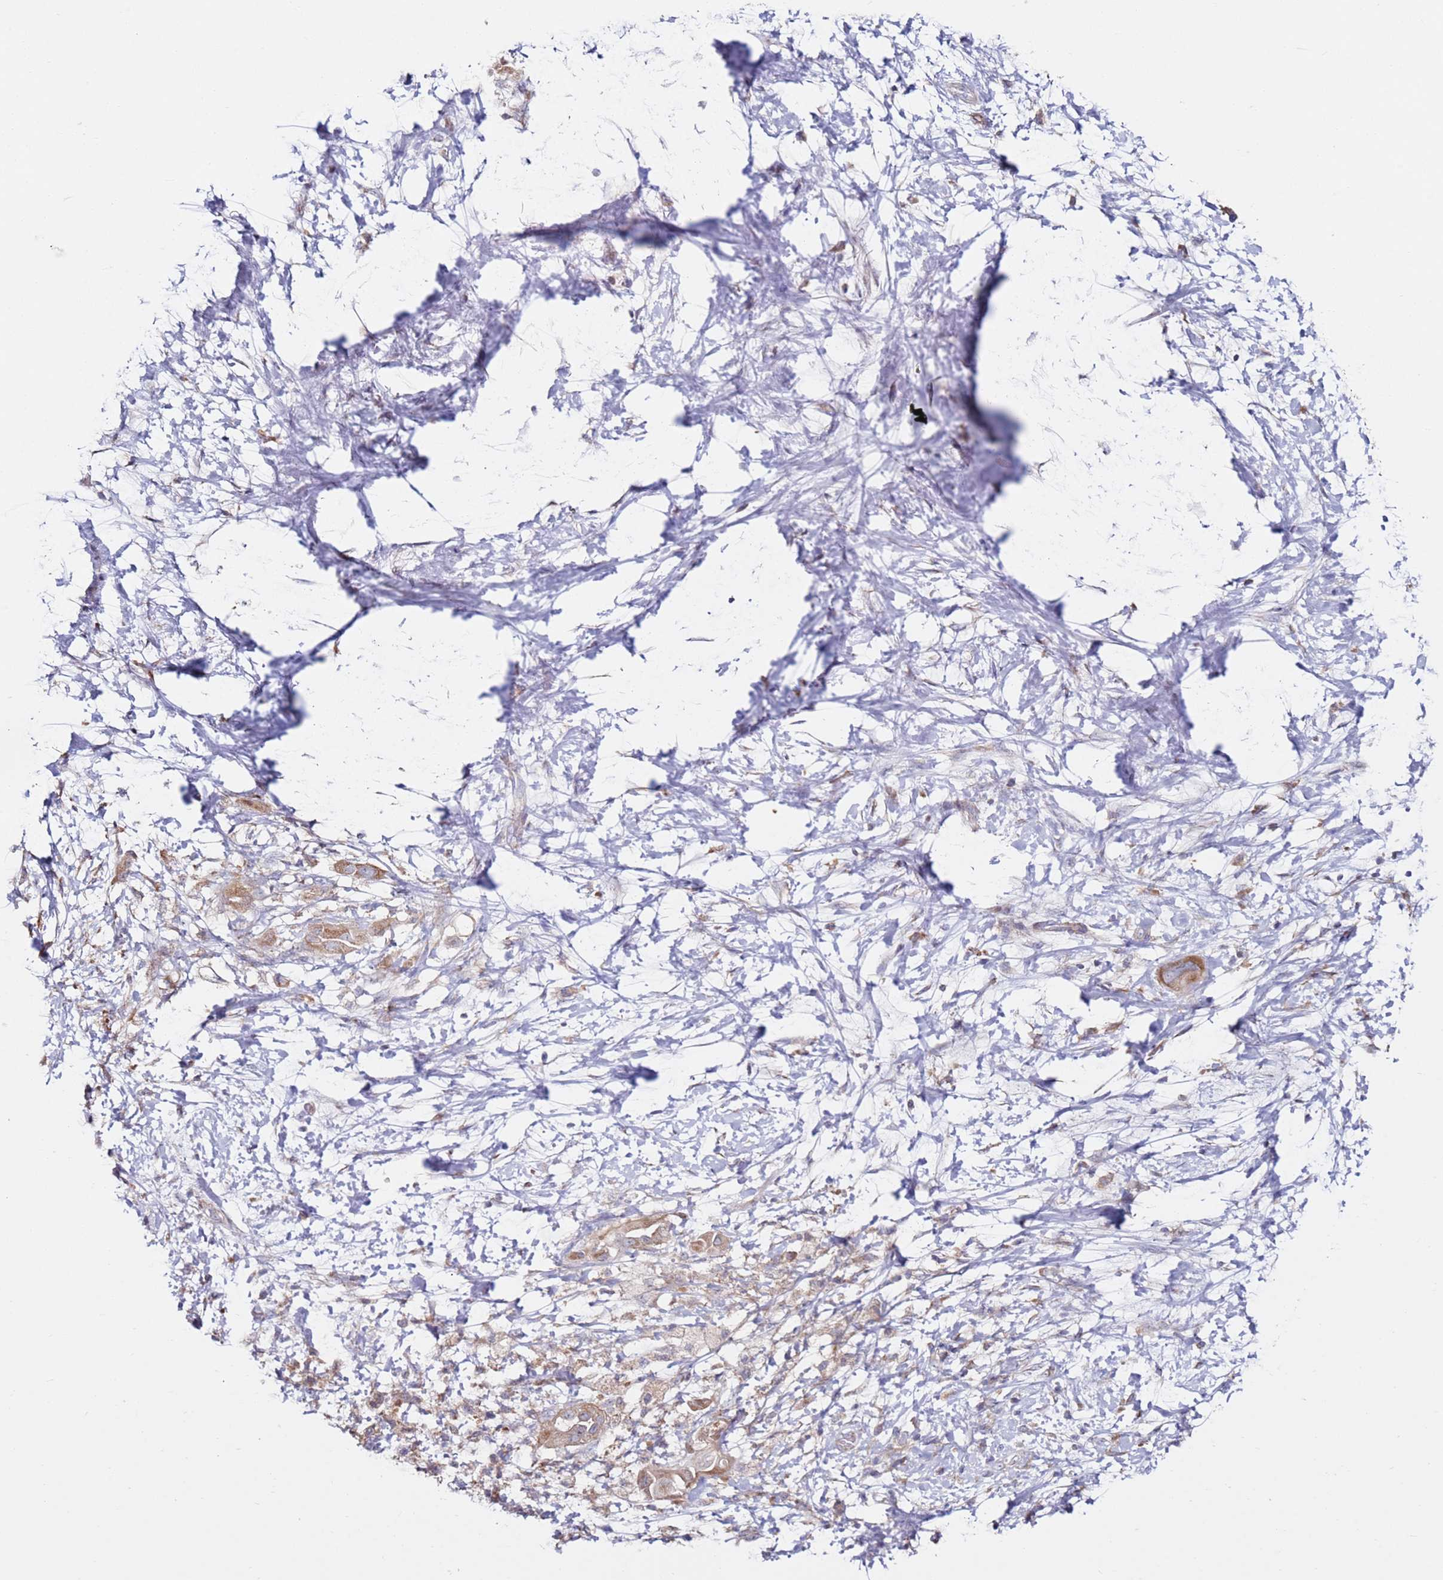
{"staining": {"intensity": "moderate", "quantity": ">75%", "location": "cytoplasmic/membranous"}, "tissue": "pancreatic cancer", "cell_type": "Tumor cells", "image_type": "cancer", "snomed": [{"axis": "morphology", "description": "Adenocarcinoma, NOS"}, {"axis": "topography", "description": "Pancreas"}], "caption": "Pancreatic cancer tissue displays moderate cytoplasmic/membranous expression in approximately >75% of tumor cells", "gene": "CNOT9", "patient": {"sex": "male", "age": 68}}